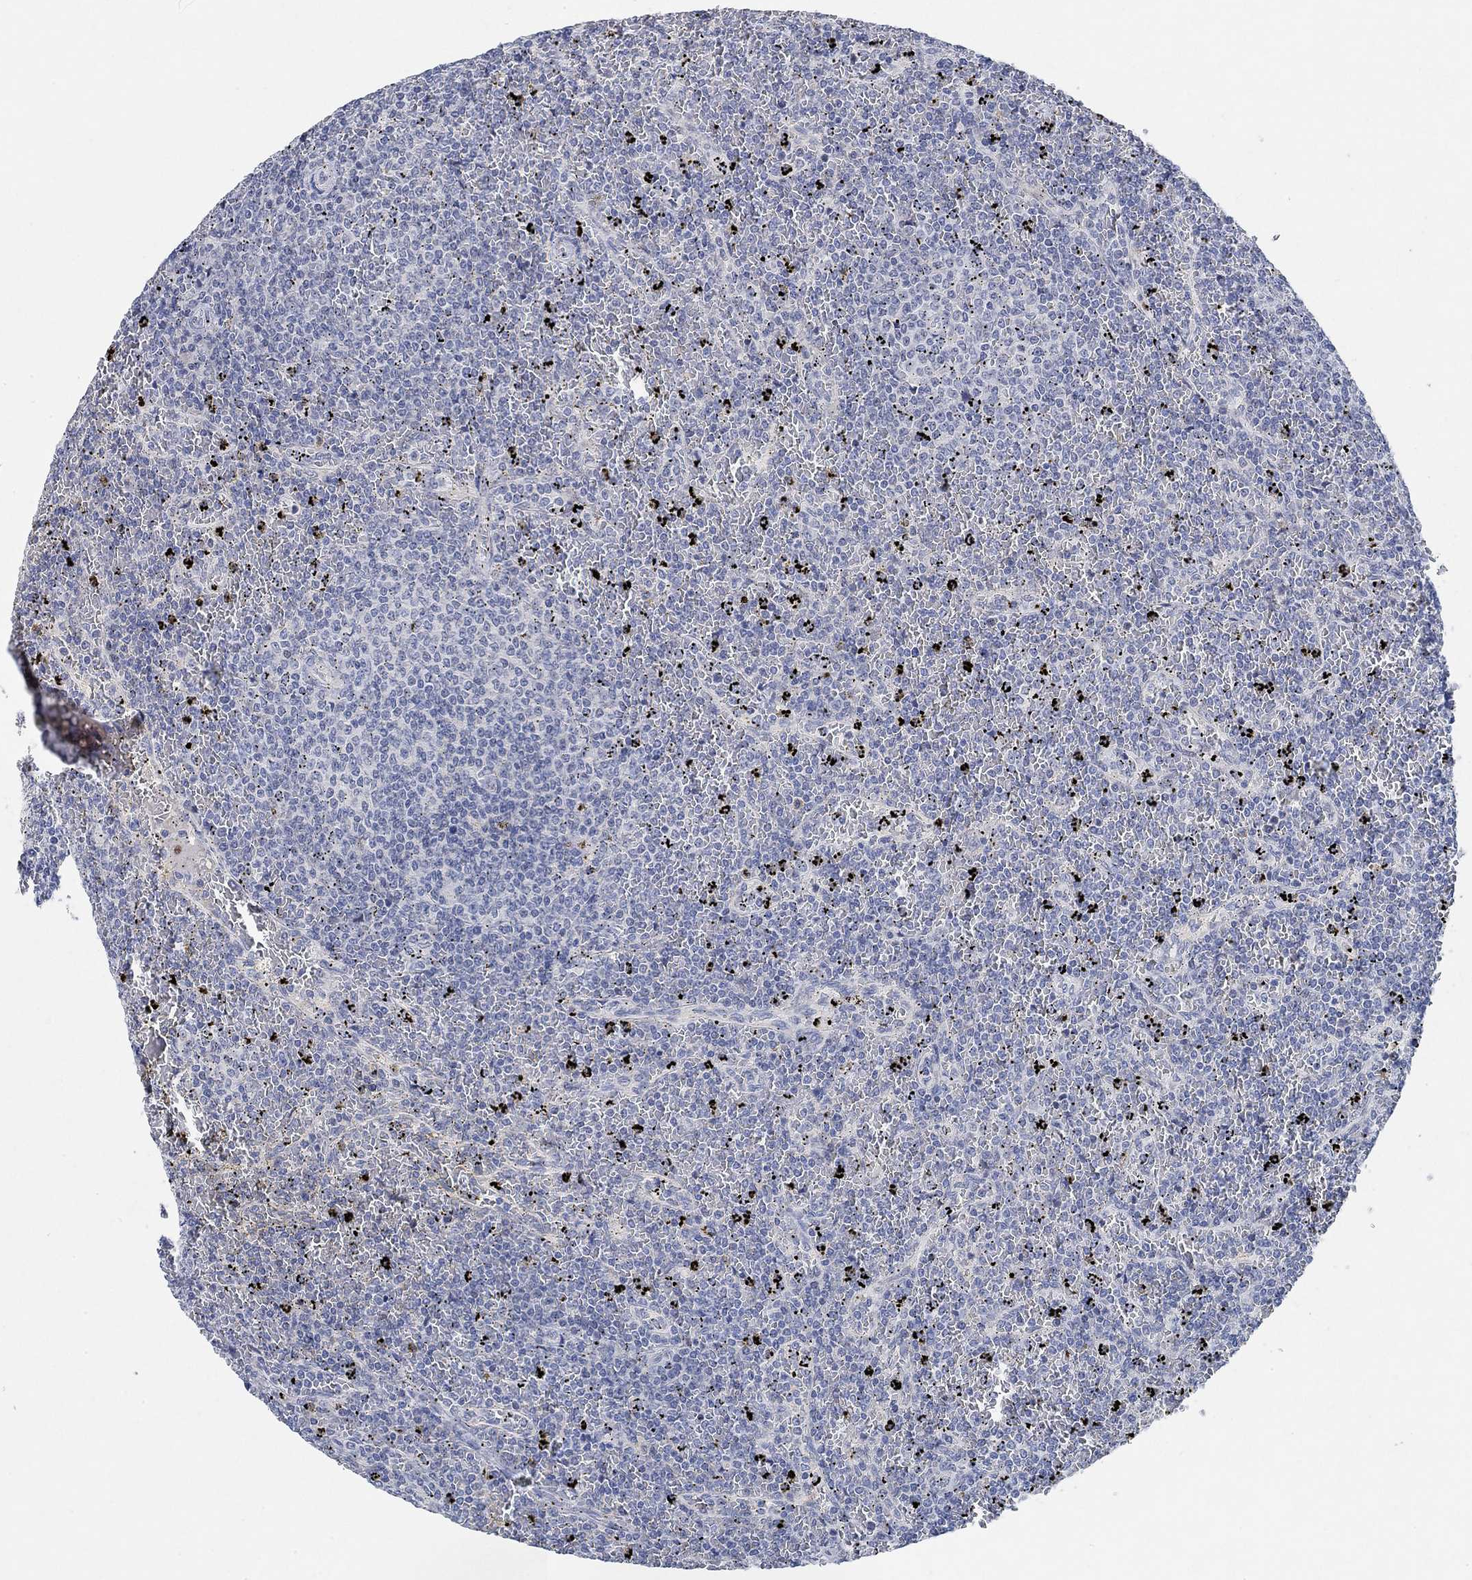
{"staining": {"intensity": "negative", "quantity": "none", "location": "none"}, "tissue": "lymphoma", "cell_type": "Tumor cells", "image_type": "cancer", "snomed": [{"axis": "morphology", "description": "Malignant lymphoma, non-Hodgkin's type, Low grade"}, {"axis": "topography", "description": "Spleen"}], "caption": "Protein analysis of lymphoma demonstrates no significant expression in tumor cells. The staining was performed using DAB to visualize the protein expression in brown, while the nuclei were stained in blue with hematoxylin (Magnification: 20x).", "gene": "VAT1L", "patient": {"sex": "female", "age": 77}}